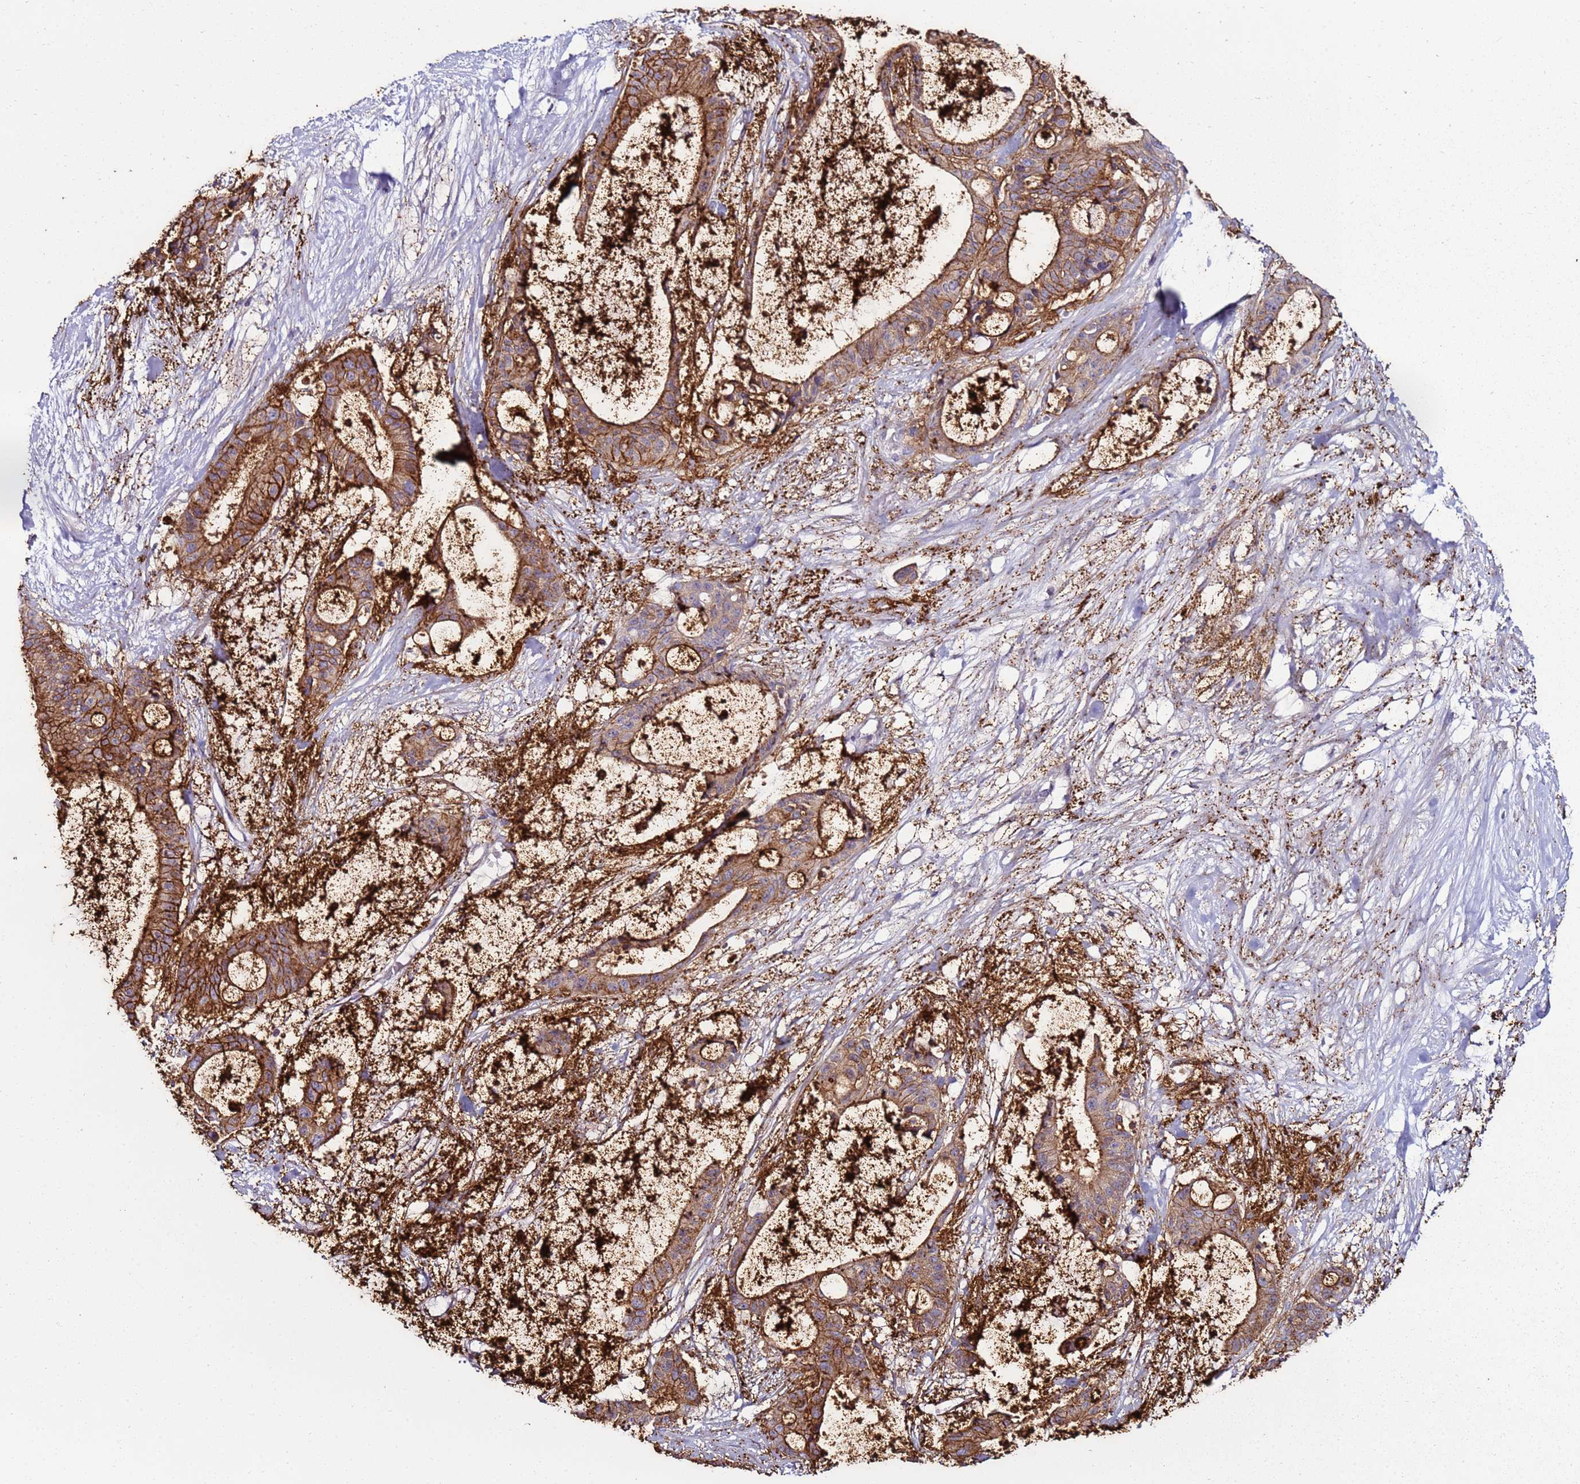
{"staining": {"intensity": "strong", "quantity": ">75%", "location": "cytoplasmic/membranous"}, "tissue": "liver cancer", "cell_type": "Tumor cells", "image_type": "cancer", "snomed": [{"axis": "morphology", "description": "Normal tissue, NOS"}, {"axis": "morphology", "description": "Cholangiocarcinoma"}, {"axis": "topography", "description": "Liver"}, {"axis": "topography", "description": "Peripheral nerve tissue"}], "caption": "High-power microscopy captured an IHC histopathology image of liver cancer (cholangiocarcinoma), revealing strong cytoplasmic/membranous expression in about >75% of tumor cells.", "gene": "GPN3", "patient": {"sex": "female", "age": 73}}